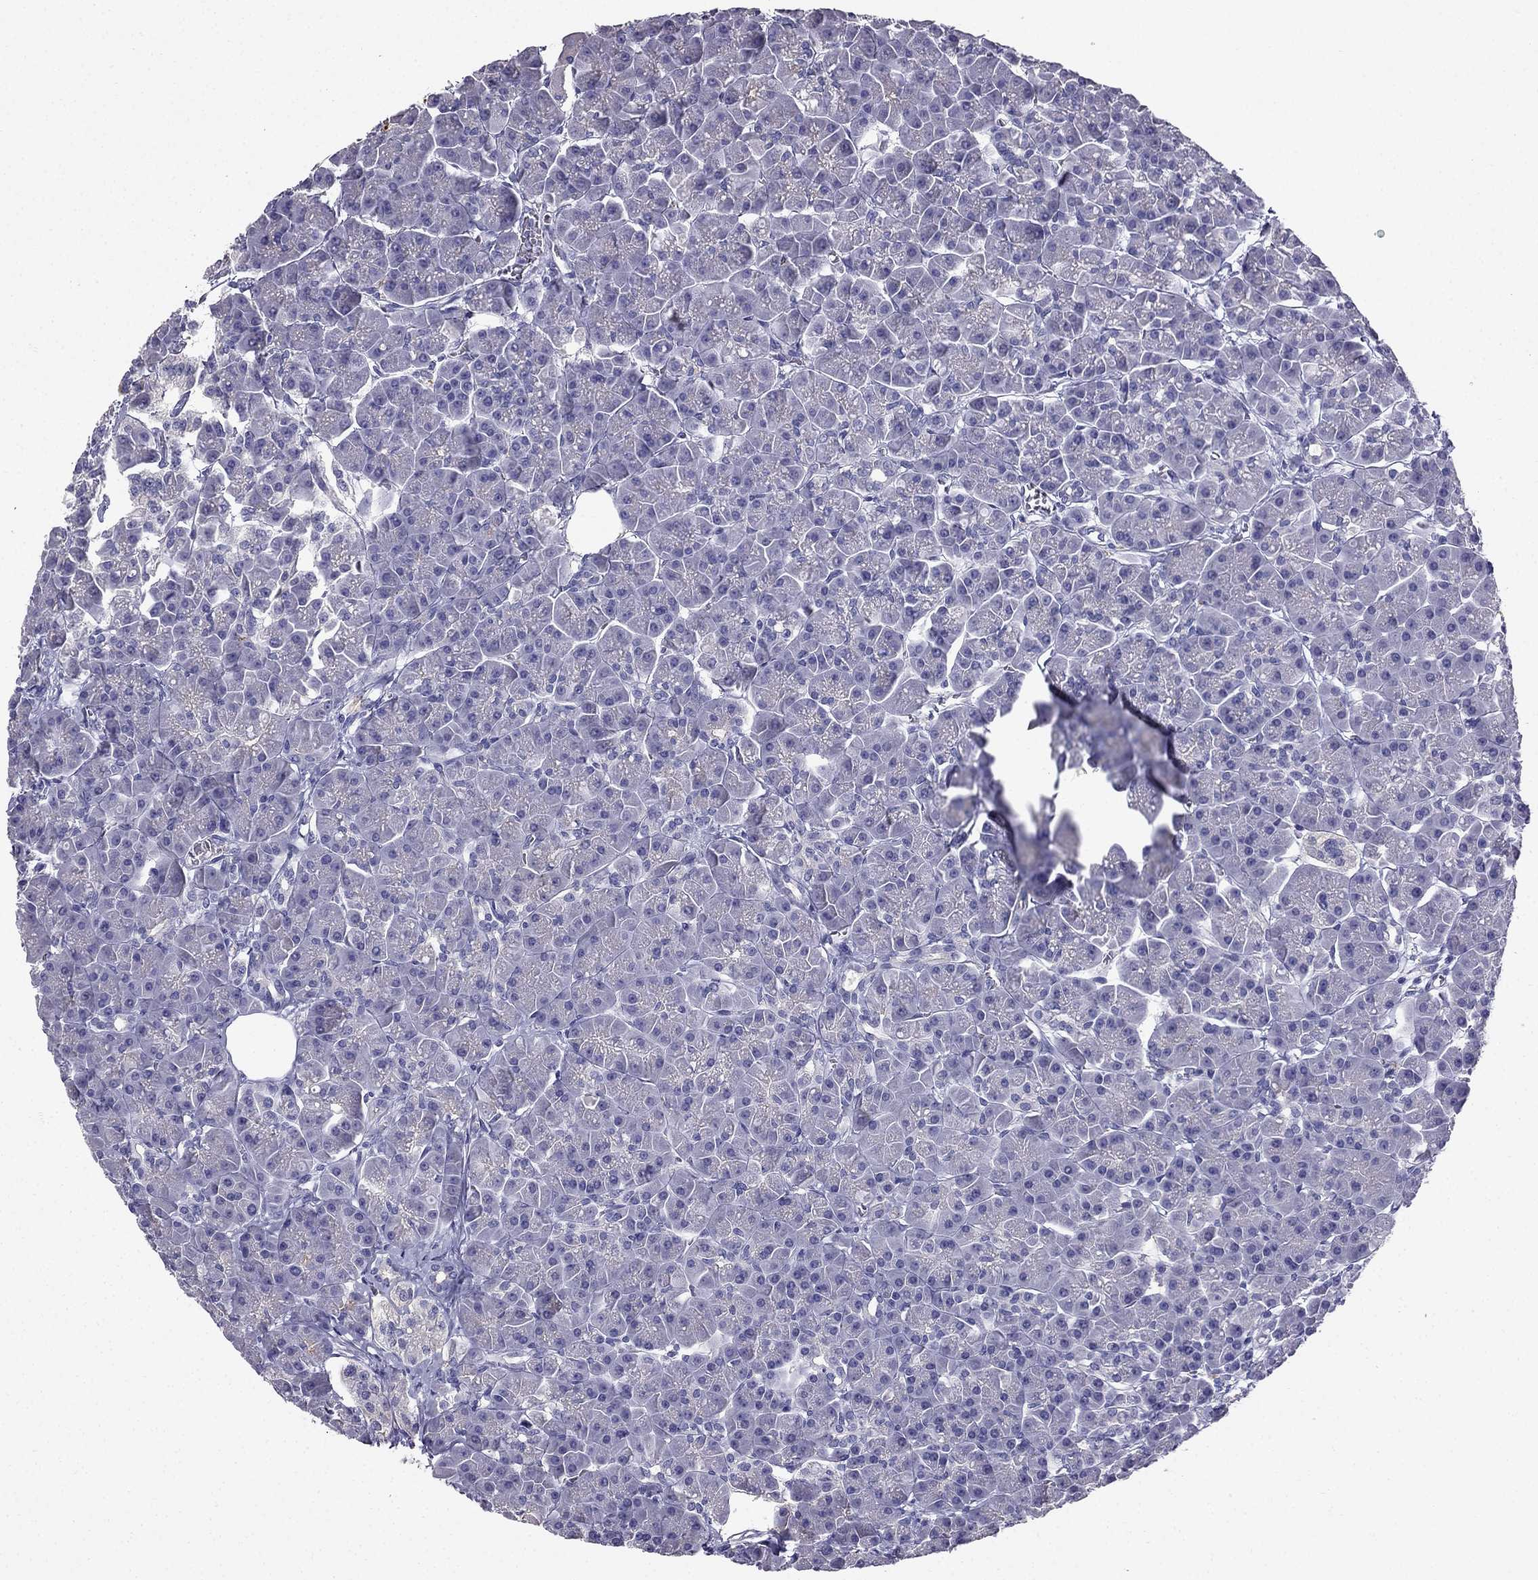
{"staining": {"intensity": "negative", "quantity": "none", "location": "none"}, "tissue": "pancreas", "cell_type": "Exocrine glandular cells", "image_type": "normal", "snomed": [{"axis": "morphology", "description": "Normal tissue, NOS"}, {"axis": "topography", "description": "Pancreas"}], "caption": "This photomicrograph is of unremarkable pancreas stained with immunohistochemistry to label a protein in brown with the nuclei are counter-stained blue. There is no expression in exocrine glandular cells. (Brightfield microscopy of DAB (3,3'-diaminobenzidine) IHC at high magnification).", "gene": "PTH", "patient": {"sex": "male", "age": 70}}